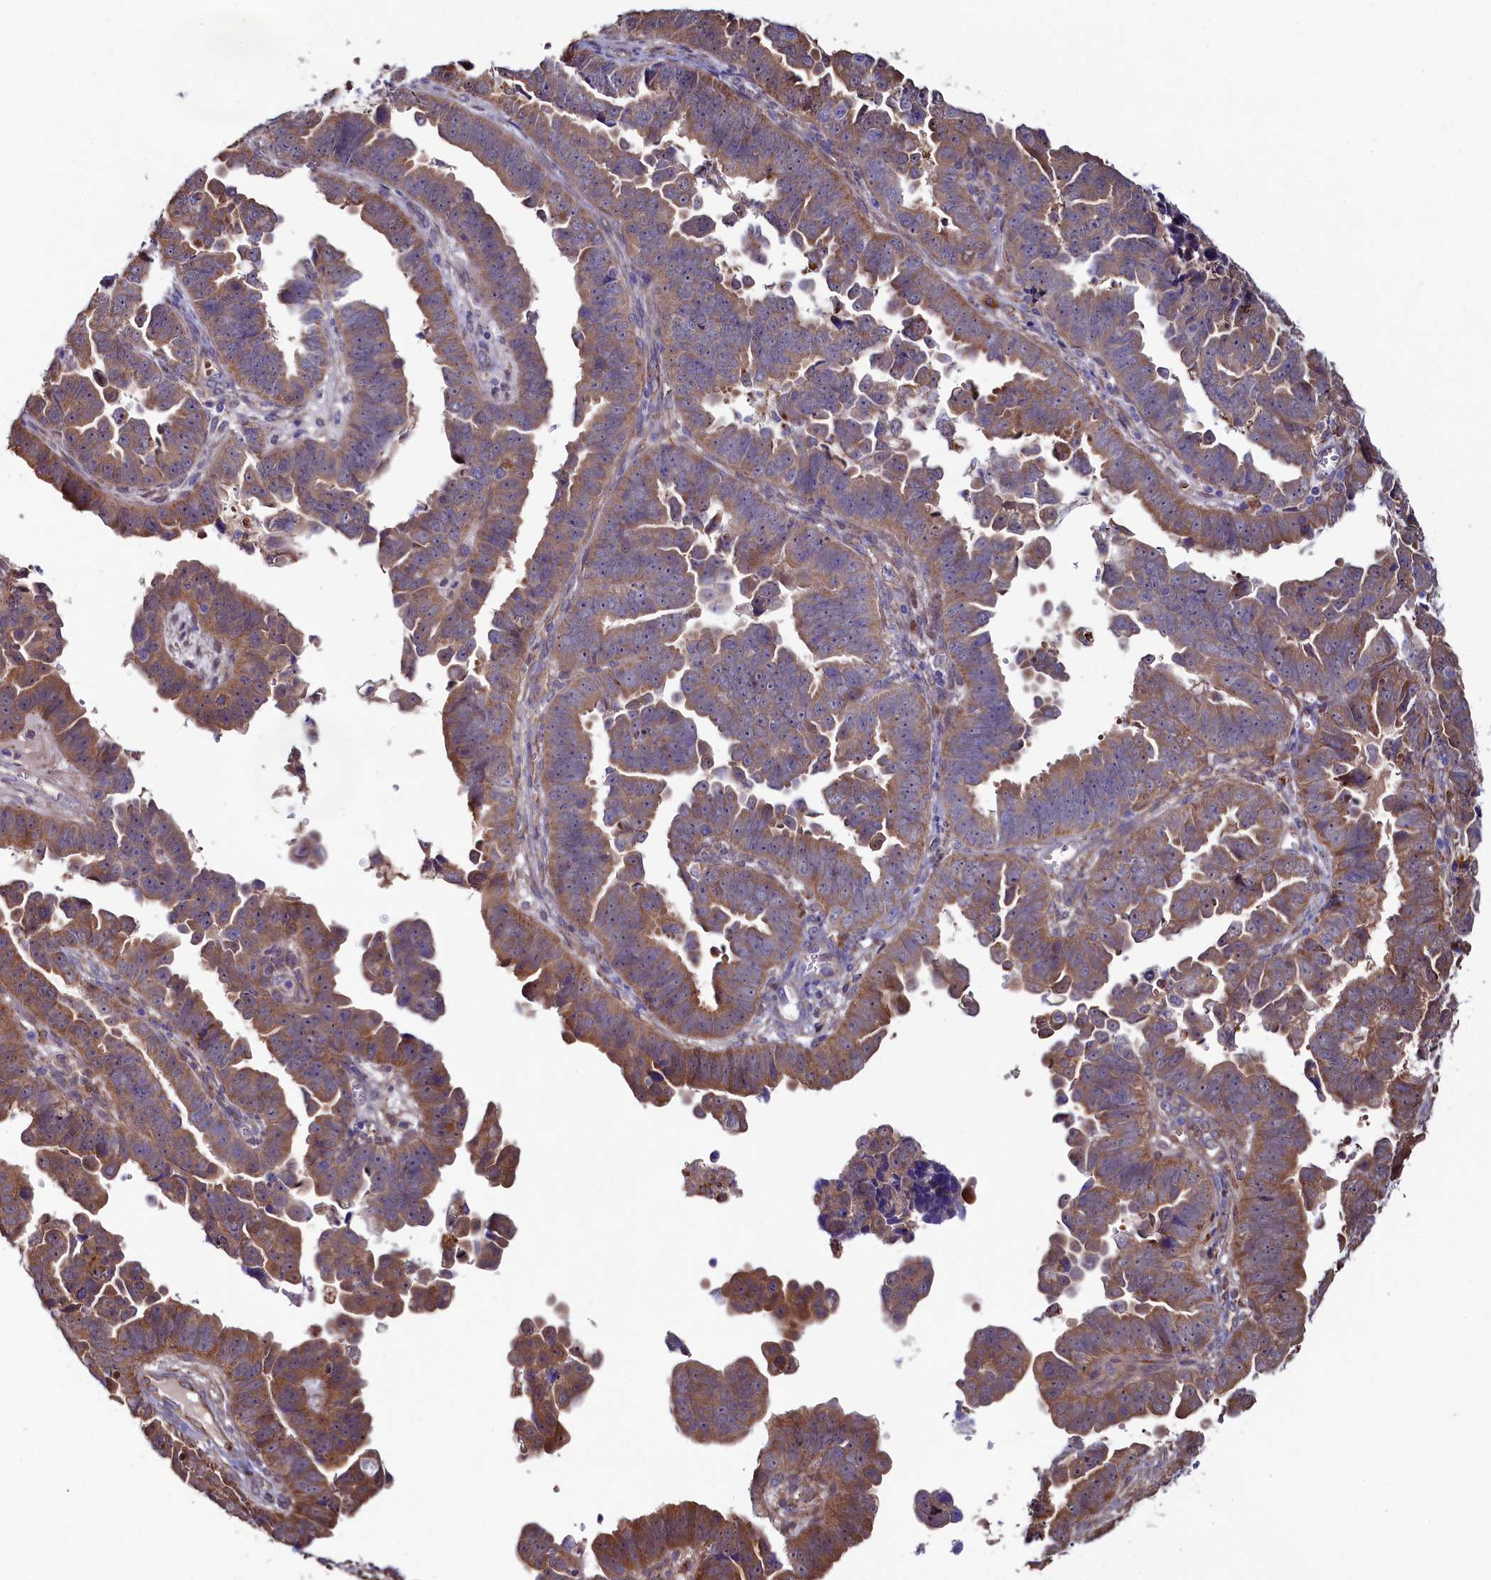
{"staining": {"intensity": "moderate", "quantity": "25%-75%", "location": "cytoplasmic/membranous"}, "tissue": "endometrial cancer", "cell_type": "Tumor cells", "image_type": "cancer", "snomed": [{"axis": "morphology", "description": "Adenocarcinoma, NOS"}, {"axis": "topography", "description": "Endometrium"}], "caption": "Moderate cytoplasmic/membranous protein positivity is appreciated in approximately 25%-75% of tumor cells in endometrial adenocarcinoma.", "gene": "ASTE1", "patient": {"sex": "female", "age": 75}}